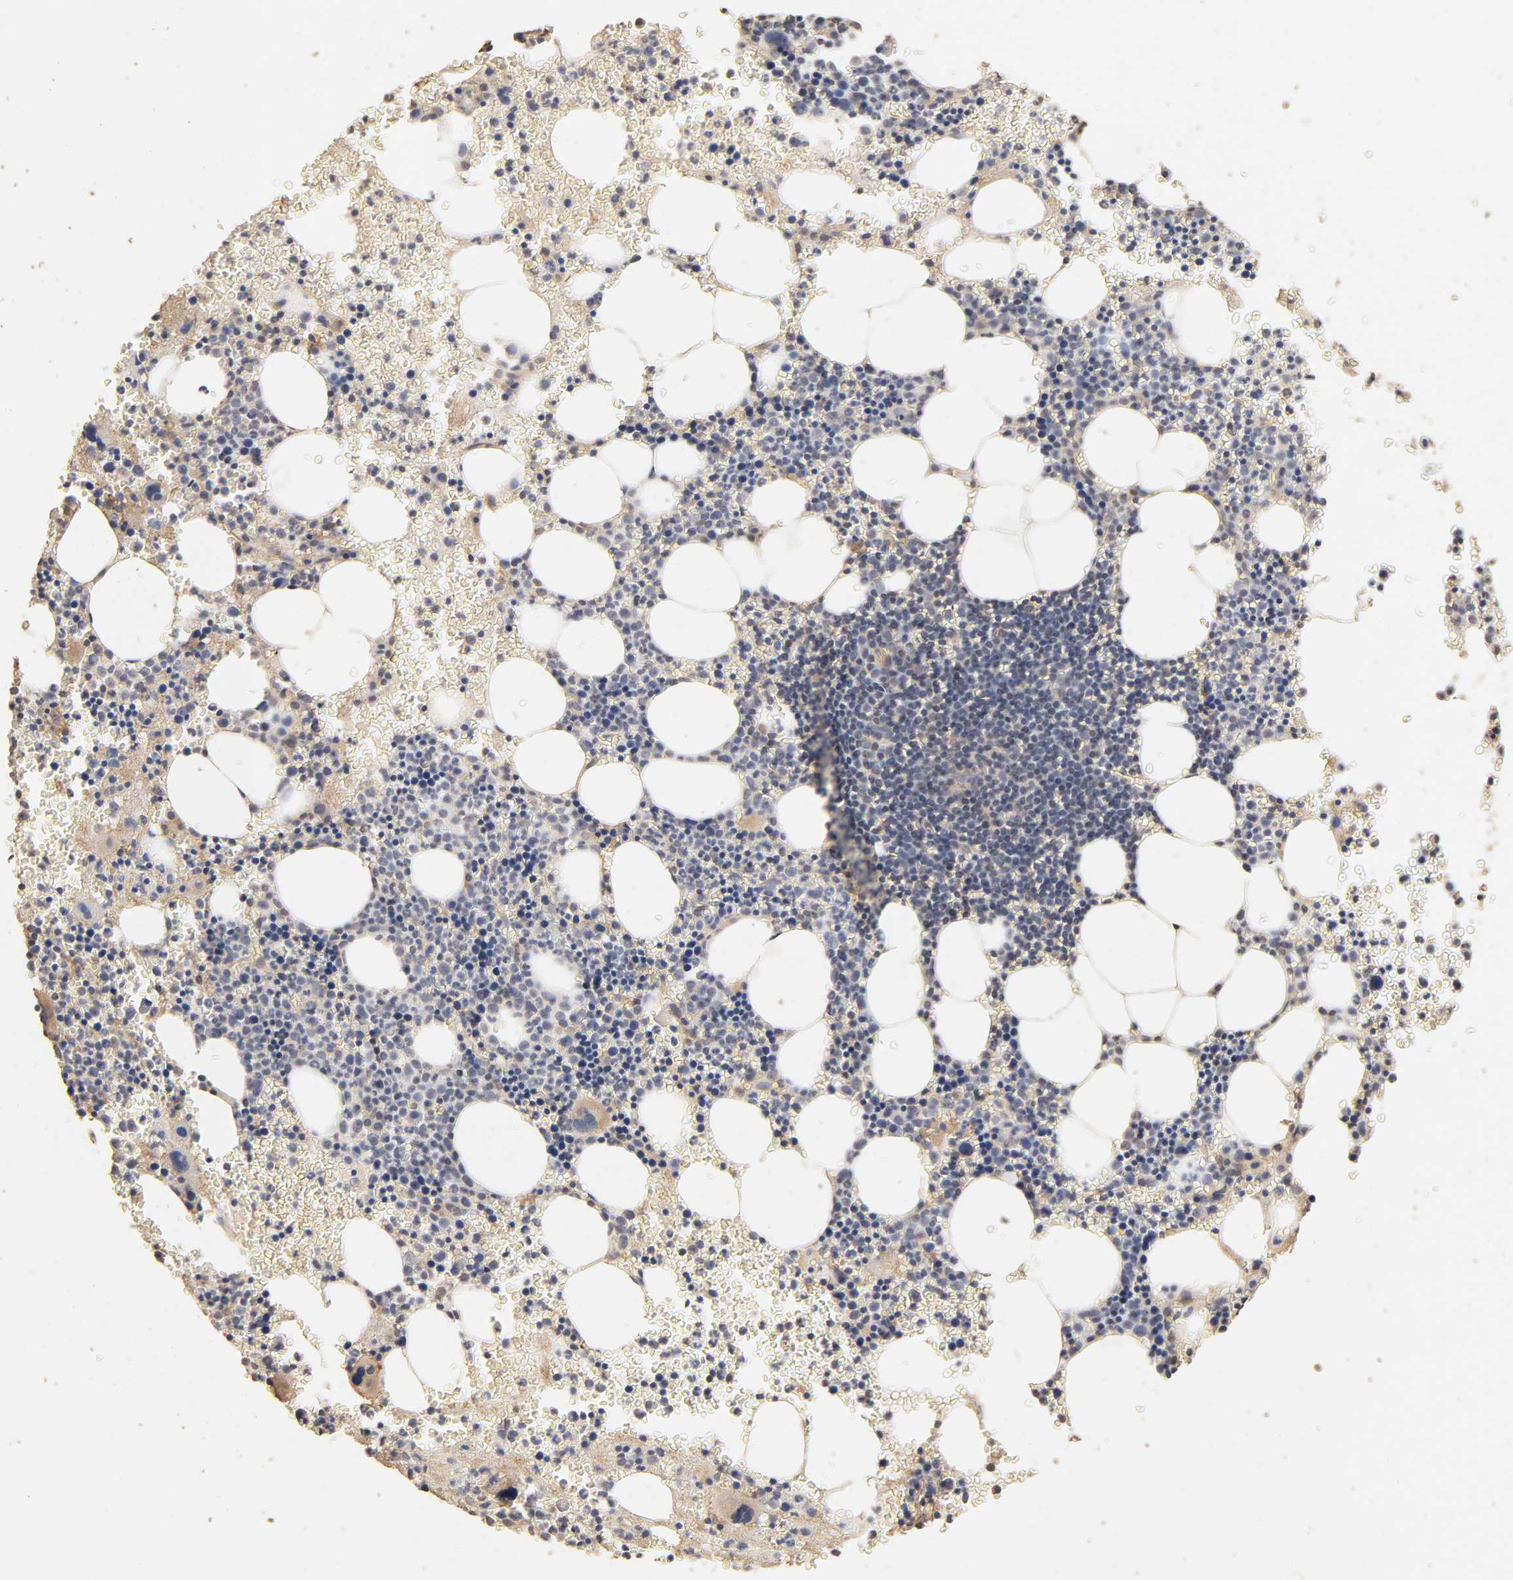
{"staining": {"intensity": "moderate", "quantity": "<25%", "location": "cytoplasmic/membranous"}, "tissue": "bone marrow", "cell_type": "Hematopoietic cells", "image_type": "normal", "snomed": [{"axis": "morphology", "description": "Normal tissue, NOS"}, {"axis": "topography", "description": "Bone marrow"}], "caption": "DAB (3,3'-diaminobenzidine) immunohistochemical staining of unremarkable bone marrow demonstrates moderate cytoplasmic/membranous protein positivity in approximately <25% of hematopoietic cells.", "gene": "VSIG4", "patient": {"sex": "female", "age": 68}}